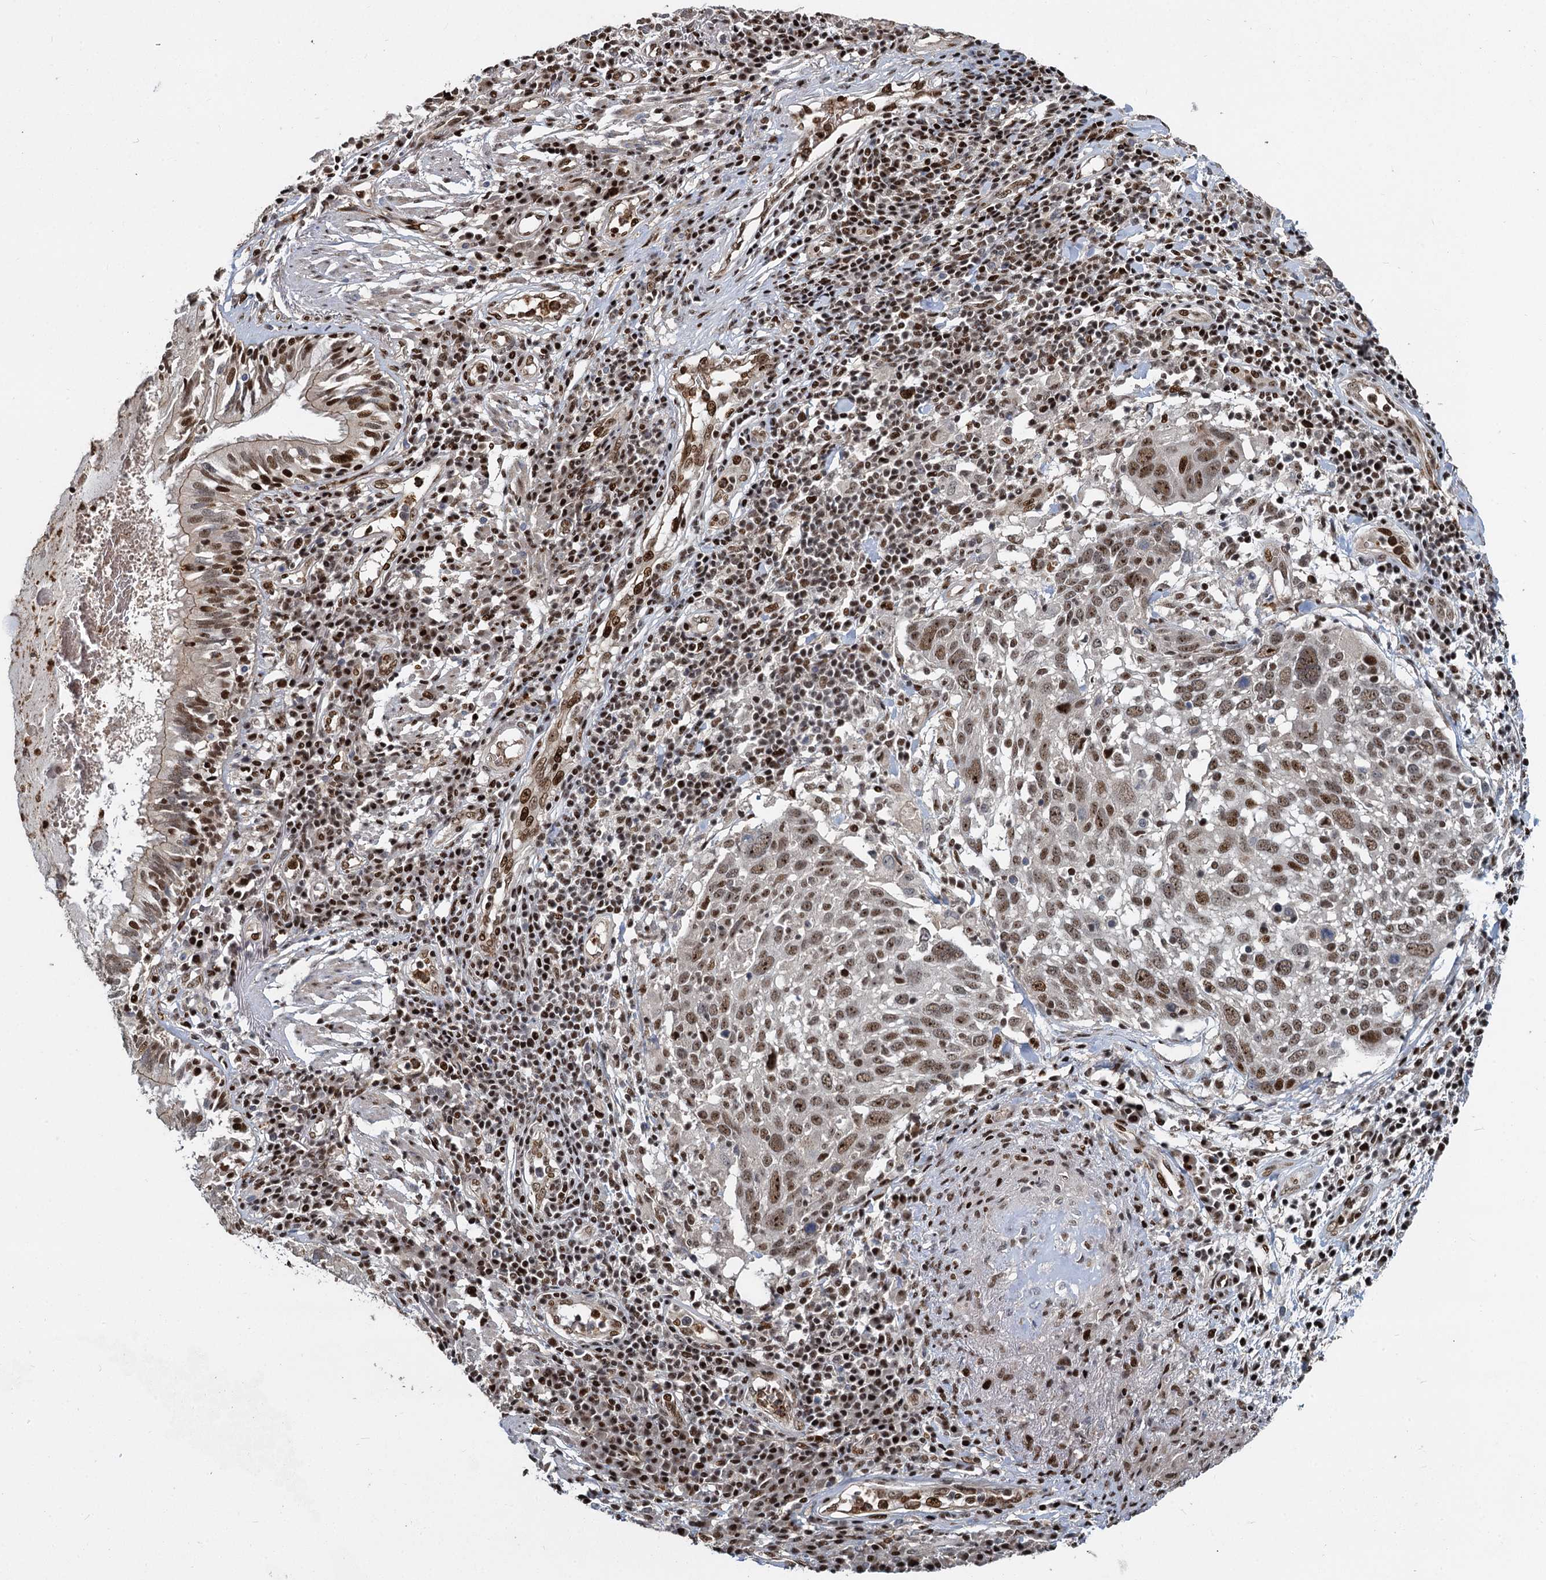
{"staining": {"intensity": "moderate", "quantity": ">75%", "location": "nuclear"}, "tissue": "lung cancer", "cell_type": "Tumor cells", "image_type": "cancer", "snomed": [{"axis": "morphology", "description": "Squamous cell carcinoma, NOS"}, {"axis": "topography", "description": "Lung"}], "caption": "DAB (3,3'-diaminobenzidine) immunohistochemical staining of squamous cell carcinoma (lung) exhibits moderate nuclear protein staining in about >75% of tumor cells.", "gene": "ANKRD49", "patient": {"sex": "male", "age": 65}}